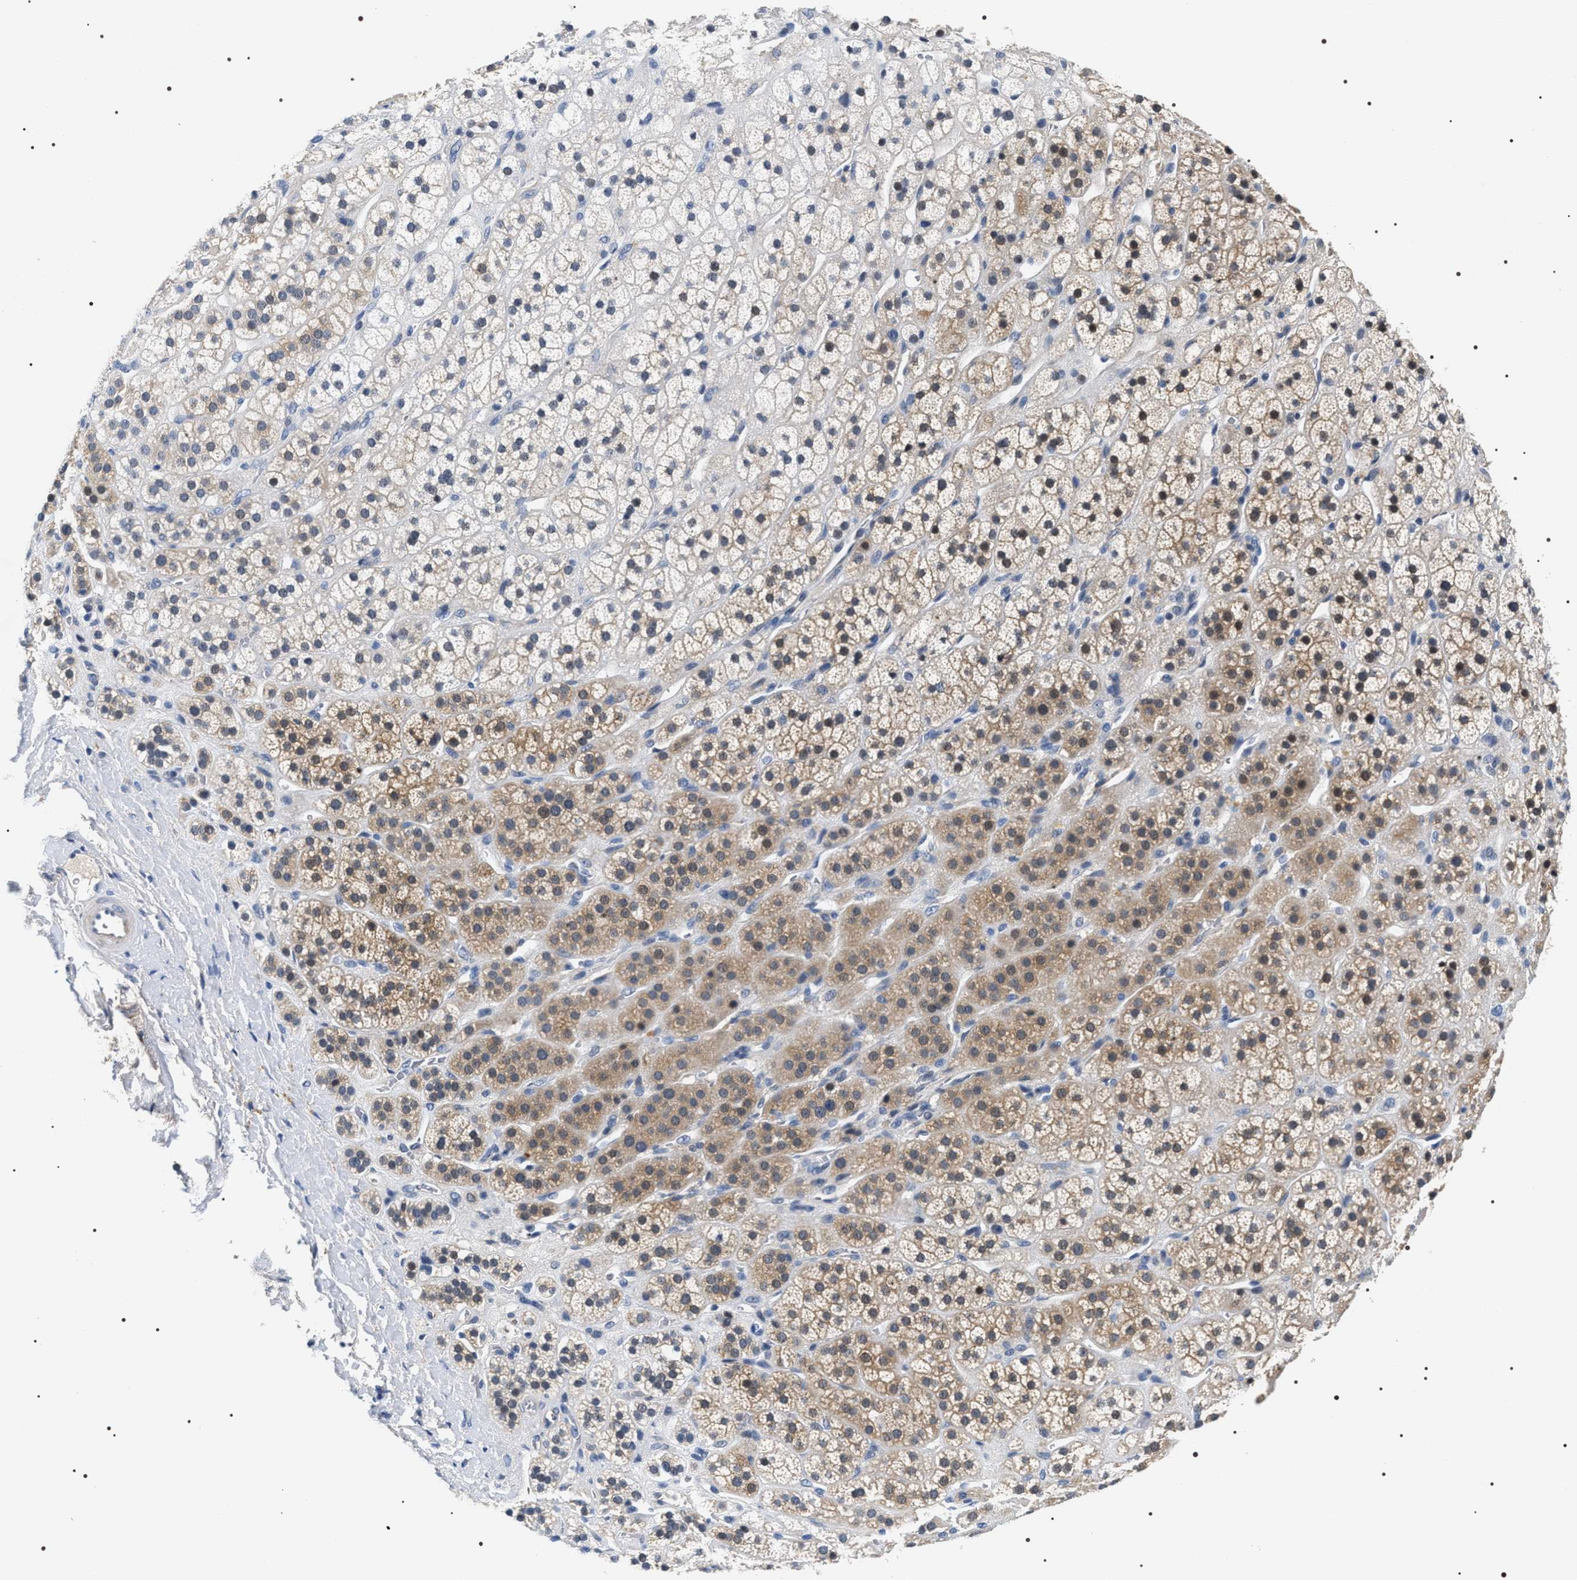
{"staining": {"intensity": "moderate", "quantity": ">75%", "location": "cytoplasmic/membranous"}, "tissue": "adrenal gland", "cell_type": "Glandular cells", "image_type": "normal", "snomed": [{"axis": "morphology", "description": "Normal tissue, NOS"}, {"axis": "topography", "description": "Adrenal gland"}], "caption": "Immunohistochemical staining of unremarkable human adrenal gland reveals moderate cytoplasmic/membranous protein staining in about >75% of glandular cells. Immunohistochemistry stains the protein of interest in brown and the nuclei are stained blue.", "gene": "BAG2", "patient": {"sex": "male", "age": 56}}